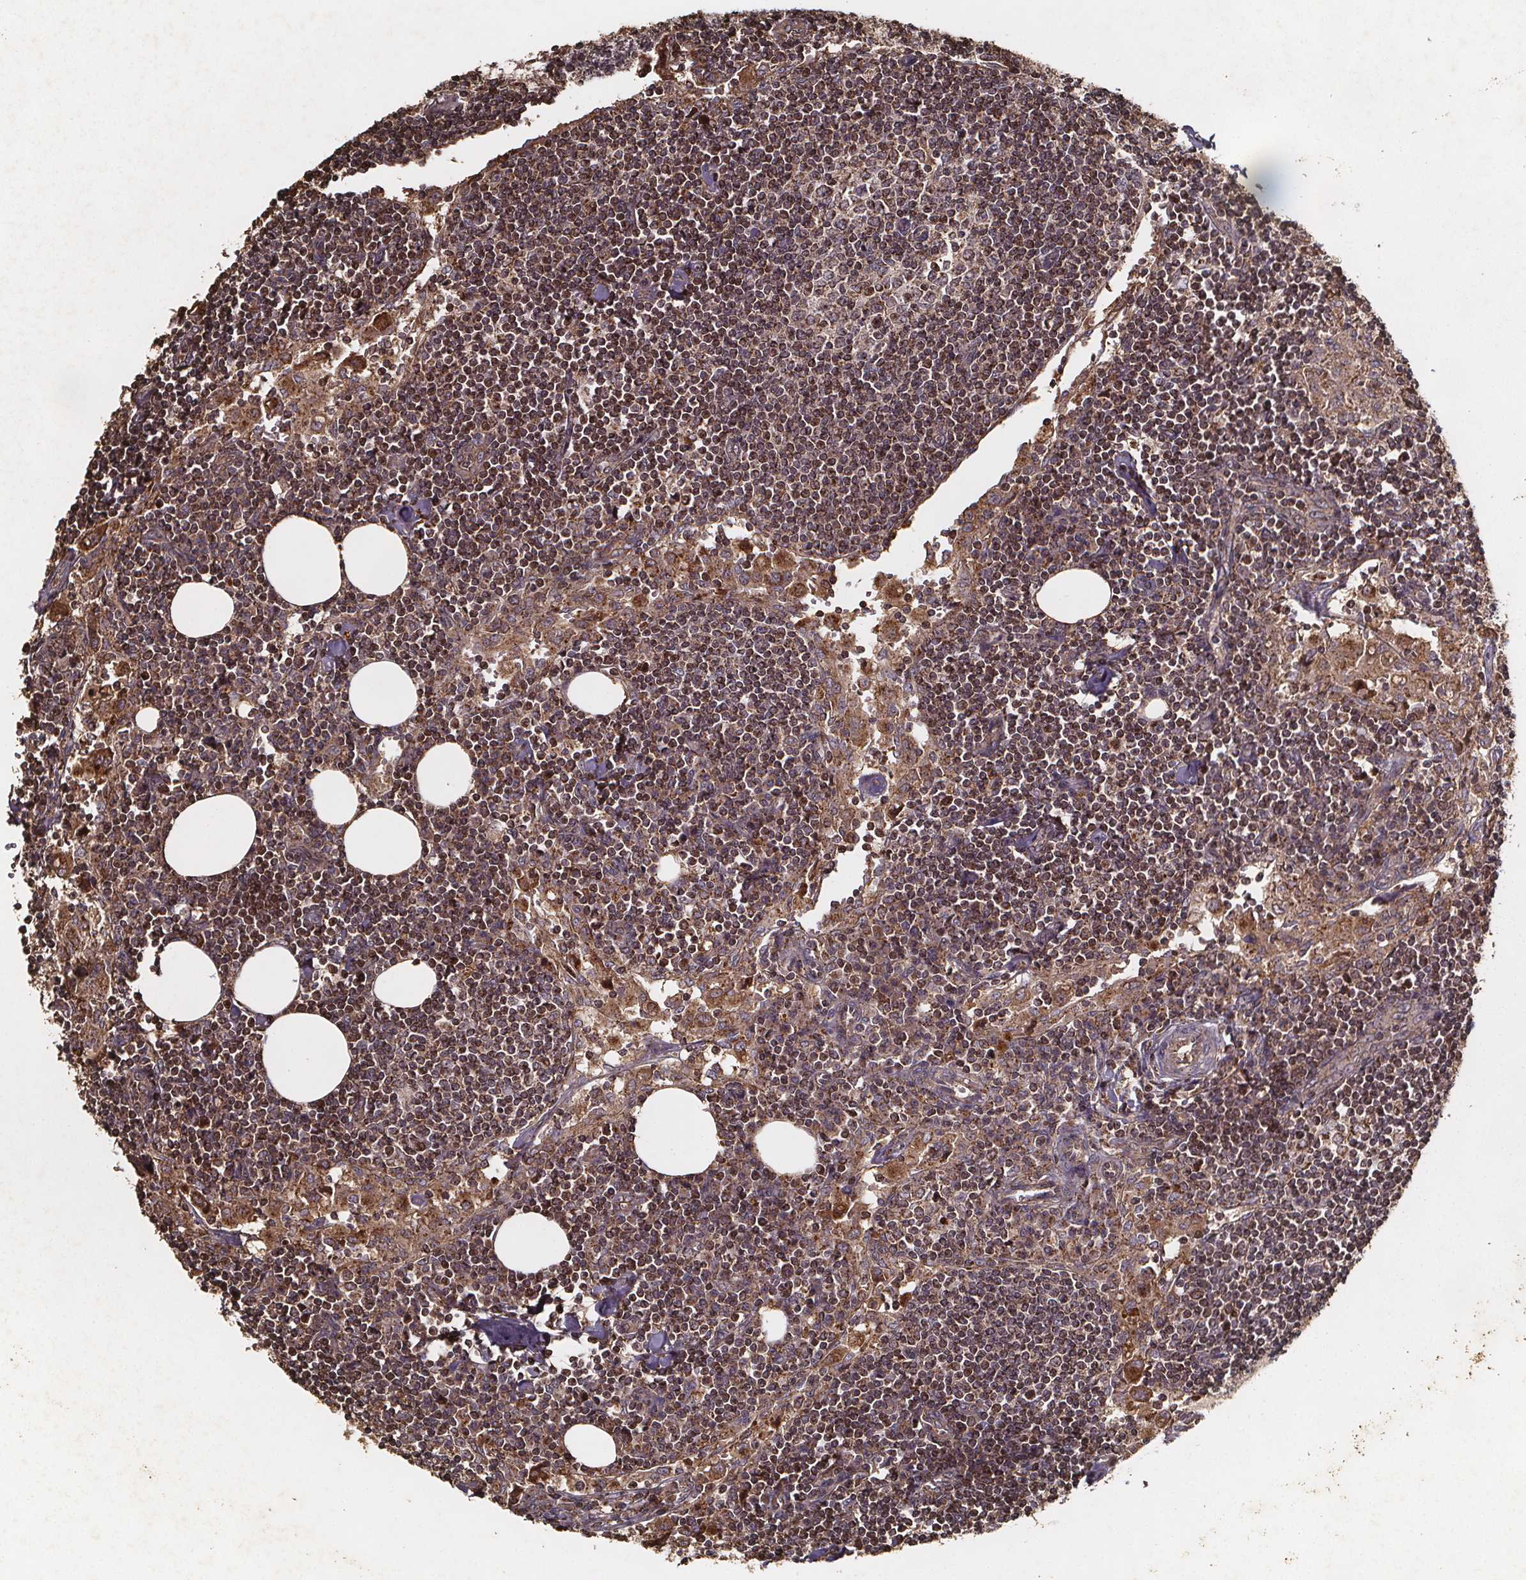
{"staining": {"intensity": "moderate", "quantity": "25%-75%", "location": "cytoplasmic/membranous,nuclear"}, "tissue": "lymph node", "cell_type": "Germinal center cells", "image_type": "normal", "snomed": [{"axis": "morphology", "description": "Normal tissue, NOS"}, {"axis": "topography", "description": "Lymph node"}], "caption": "This micrograph reveals benign lymph node stained with IHC to label a protein in brown. The cytoplasmic/membranous,nuclear of germinal center cells show moderate positivity for the protein. Nuclei are counter-stained blue.", "gene": "ZNF879", "patient": {"sex": "male", "age": 55}}